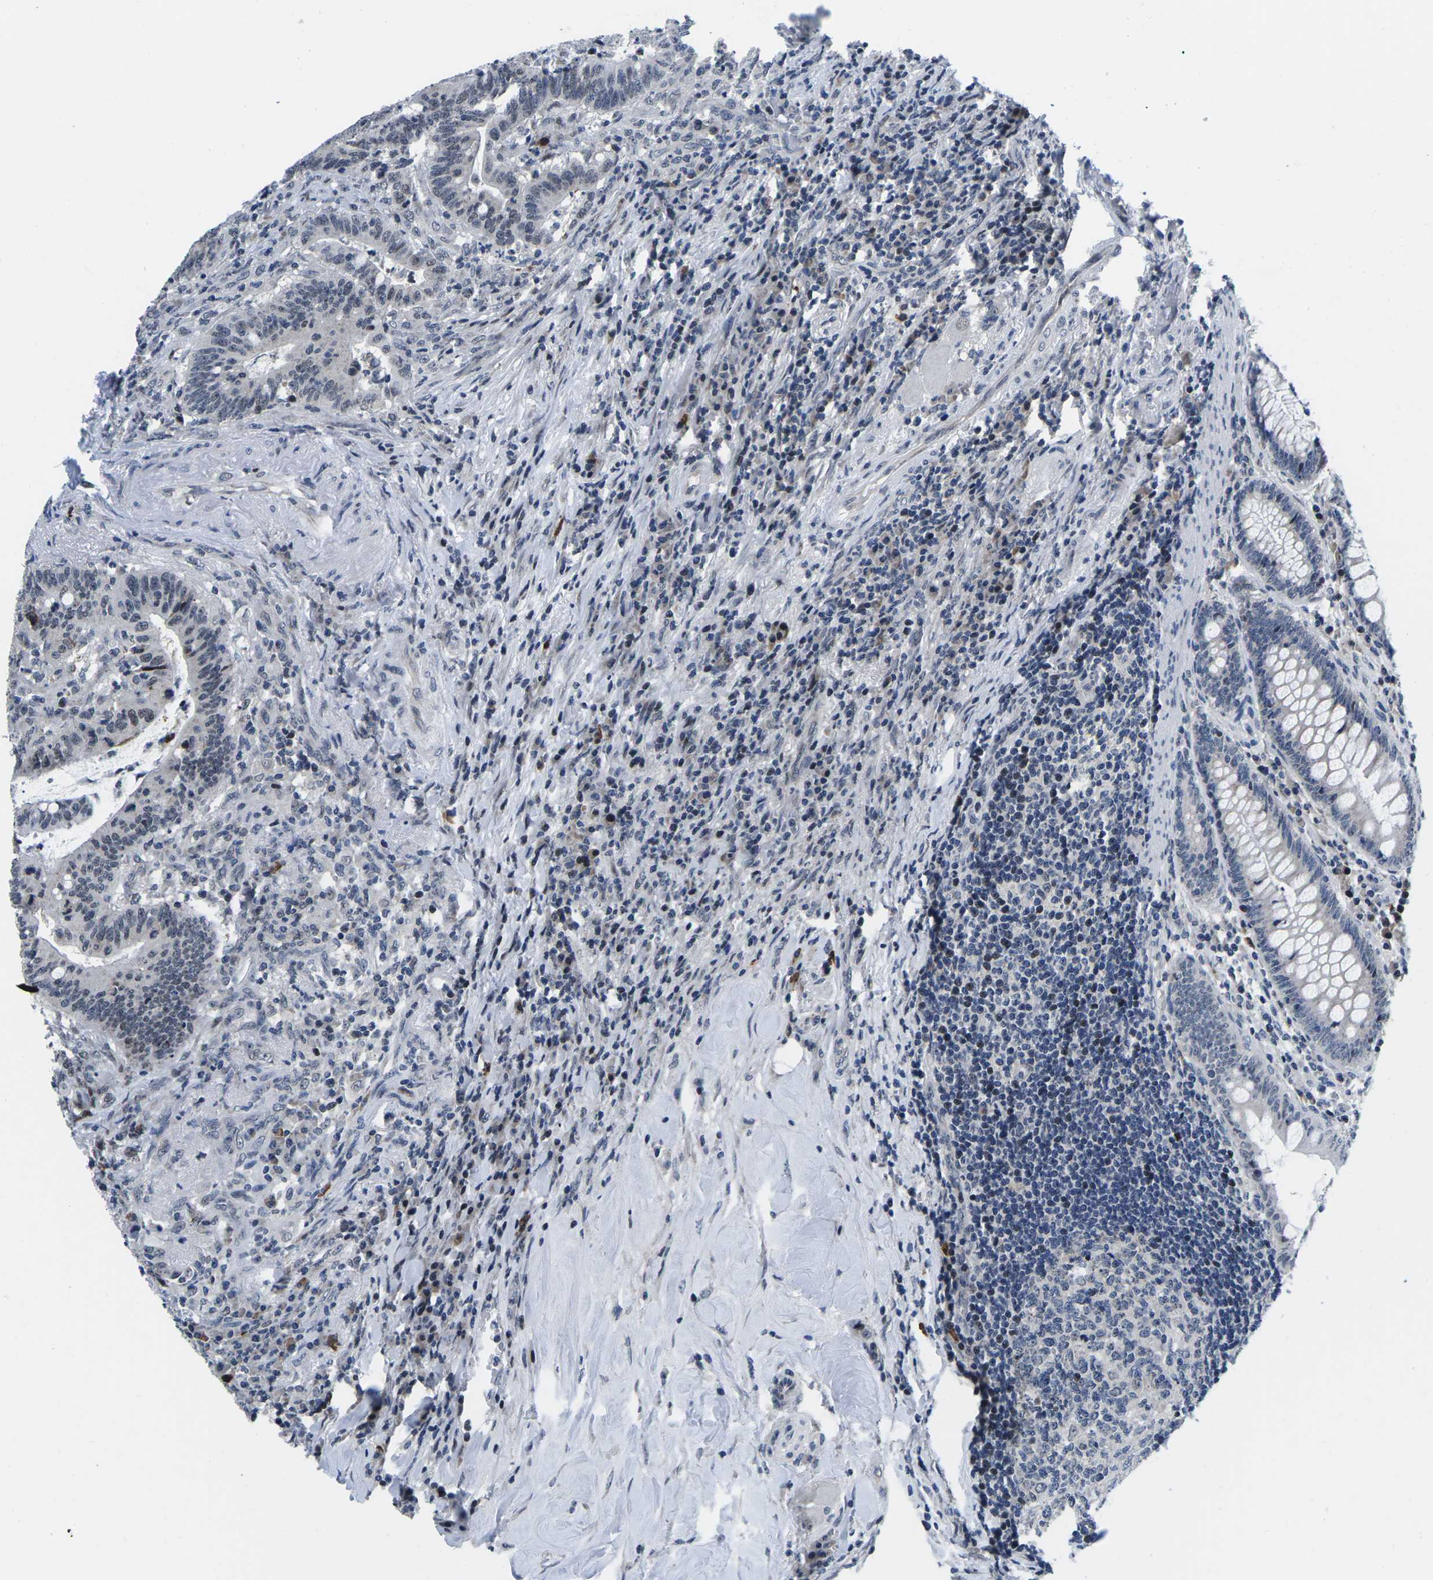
{"staining": {"intensity": "strong", "quantity": "<25%", "location": "nuclear"}, "tissue": "colorectal cancer", "cell_type": "Tumor cells", "image_type": "cancer", "snomed": [{"axis": "morphology", "description": "Normal tissue, NOS"}, {"axis": "morphology", "description": "Adenocarcinoma, NOS"}, {"axis": "topography", "description": "Colon"}], "caption": "DAB immunohistochemical staining of colorectal adenocarcinoma demonstrates strong nuclear protein staining in approximately <25% of tumor cells.", "gene": "CDC73", "patient": {"sex": "female", "age": 66}}